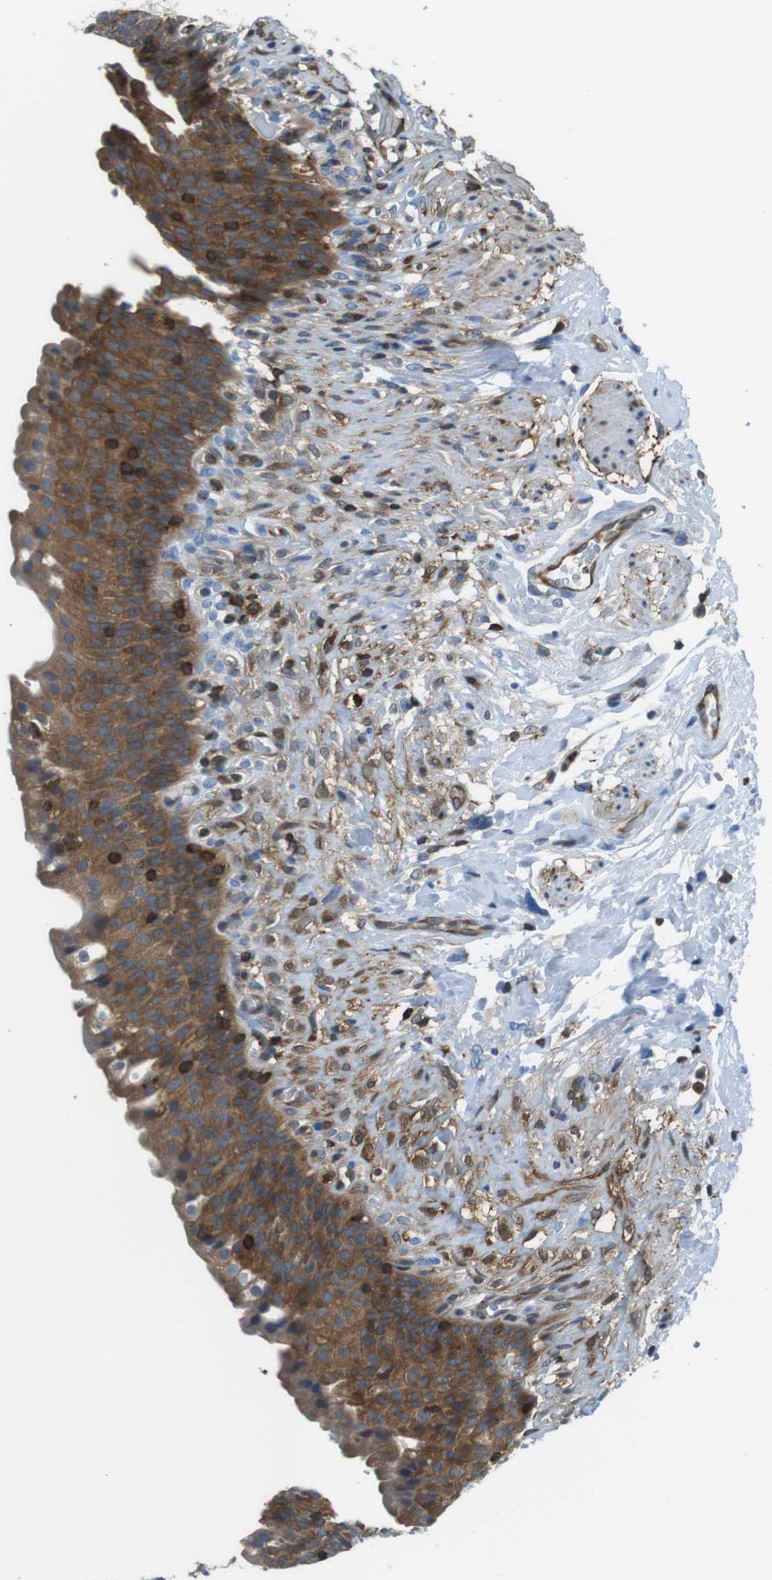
{"staining": {"intensity": "moderate", "quantity": ">75%", "location": "cytoplasmic/membranous"}, "tissue": "urinary bladder", "cell_type": "Urothelial cells", "image_type": "normal", "snomed": [{"axis": "morphology", "description": "Normal tissue, NOS"}, {"axis": "topography", "description": "Urinary bladder"}], "caption": "Immunohistochemical staining of unremarkable human urinary bladder reveals moderate cytoplasmic/membranous protein staining in approximately >75% of urothelial cells.", "gene": "TES", "patient": {"sex": "female", "age": 79}}